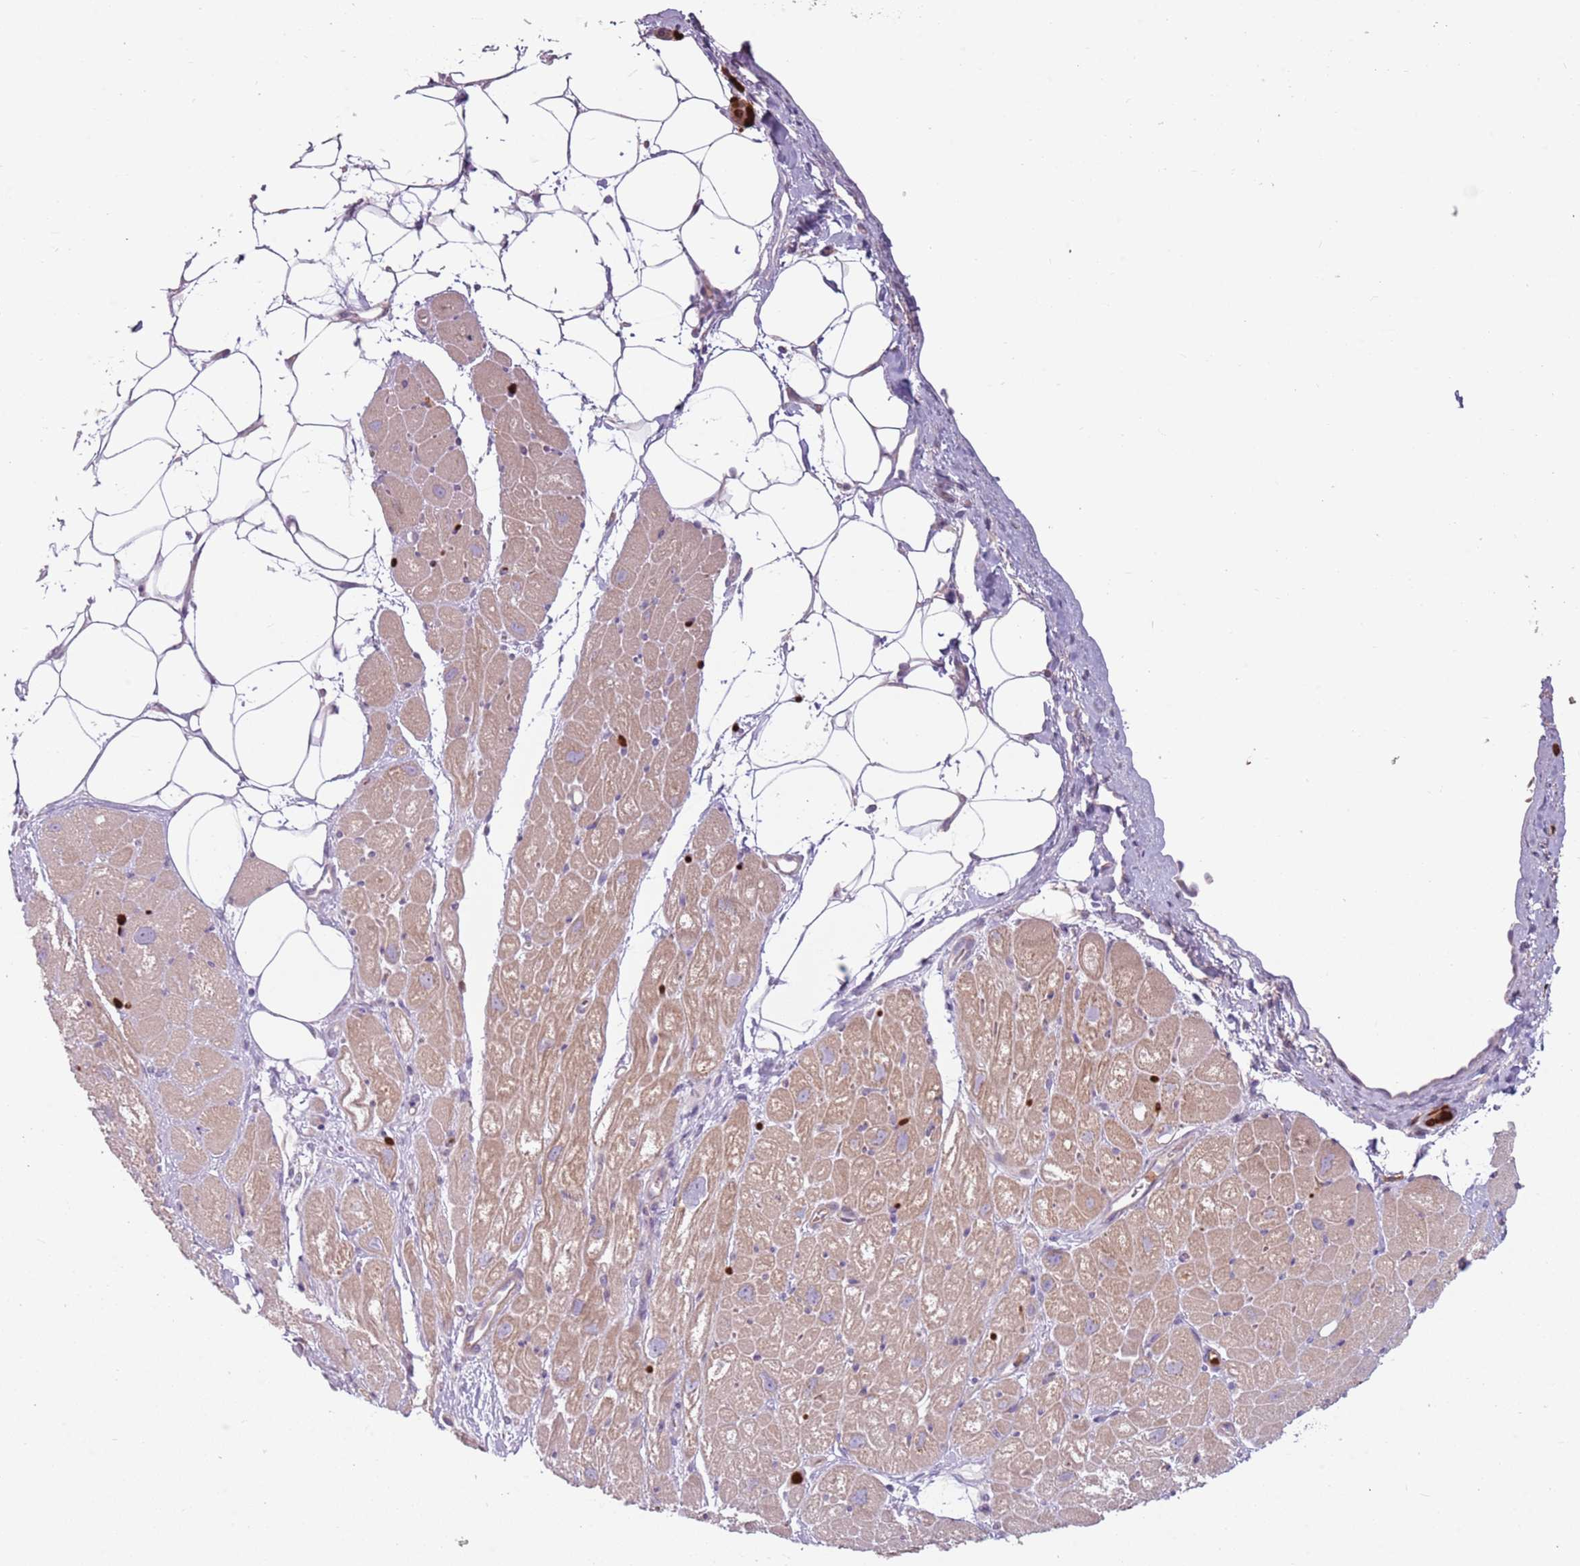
{"staining": {"intensity": "weak", "quantity": "25%-75%", "location": "cytoplasmic/membranous"}, "tissue": "heart muscle", "cell_type": "Cardiomyocytes", "image_type": "normal", "snomed": [{"axis": "morphology", "description": "Normal tissue, NOS"}, {"axis": "topography", "description": "Heart"}], "caption": "A low amount of weak cytoplasmic/membranous expression is present in about 25%-75% of cardiomyocytes in unremarkable heart muscle.", "gene": "SPAG4", "patient": {"sex": "male", "age": 50}}